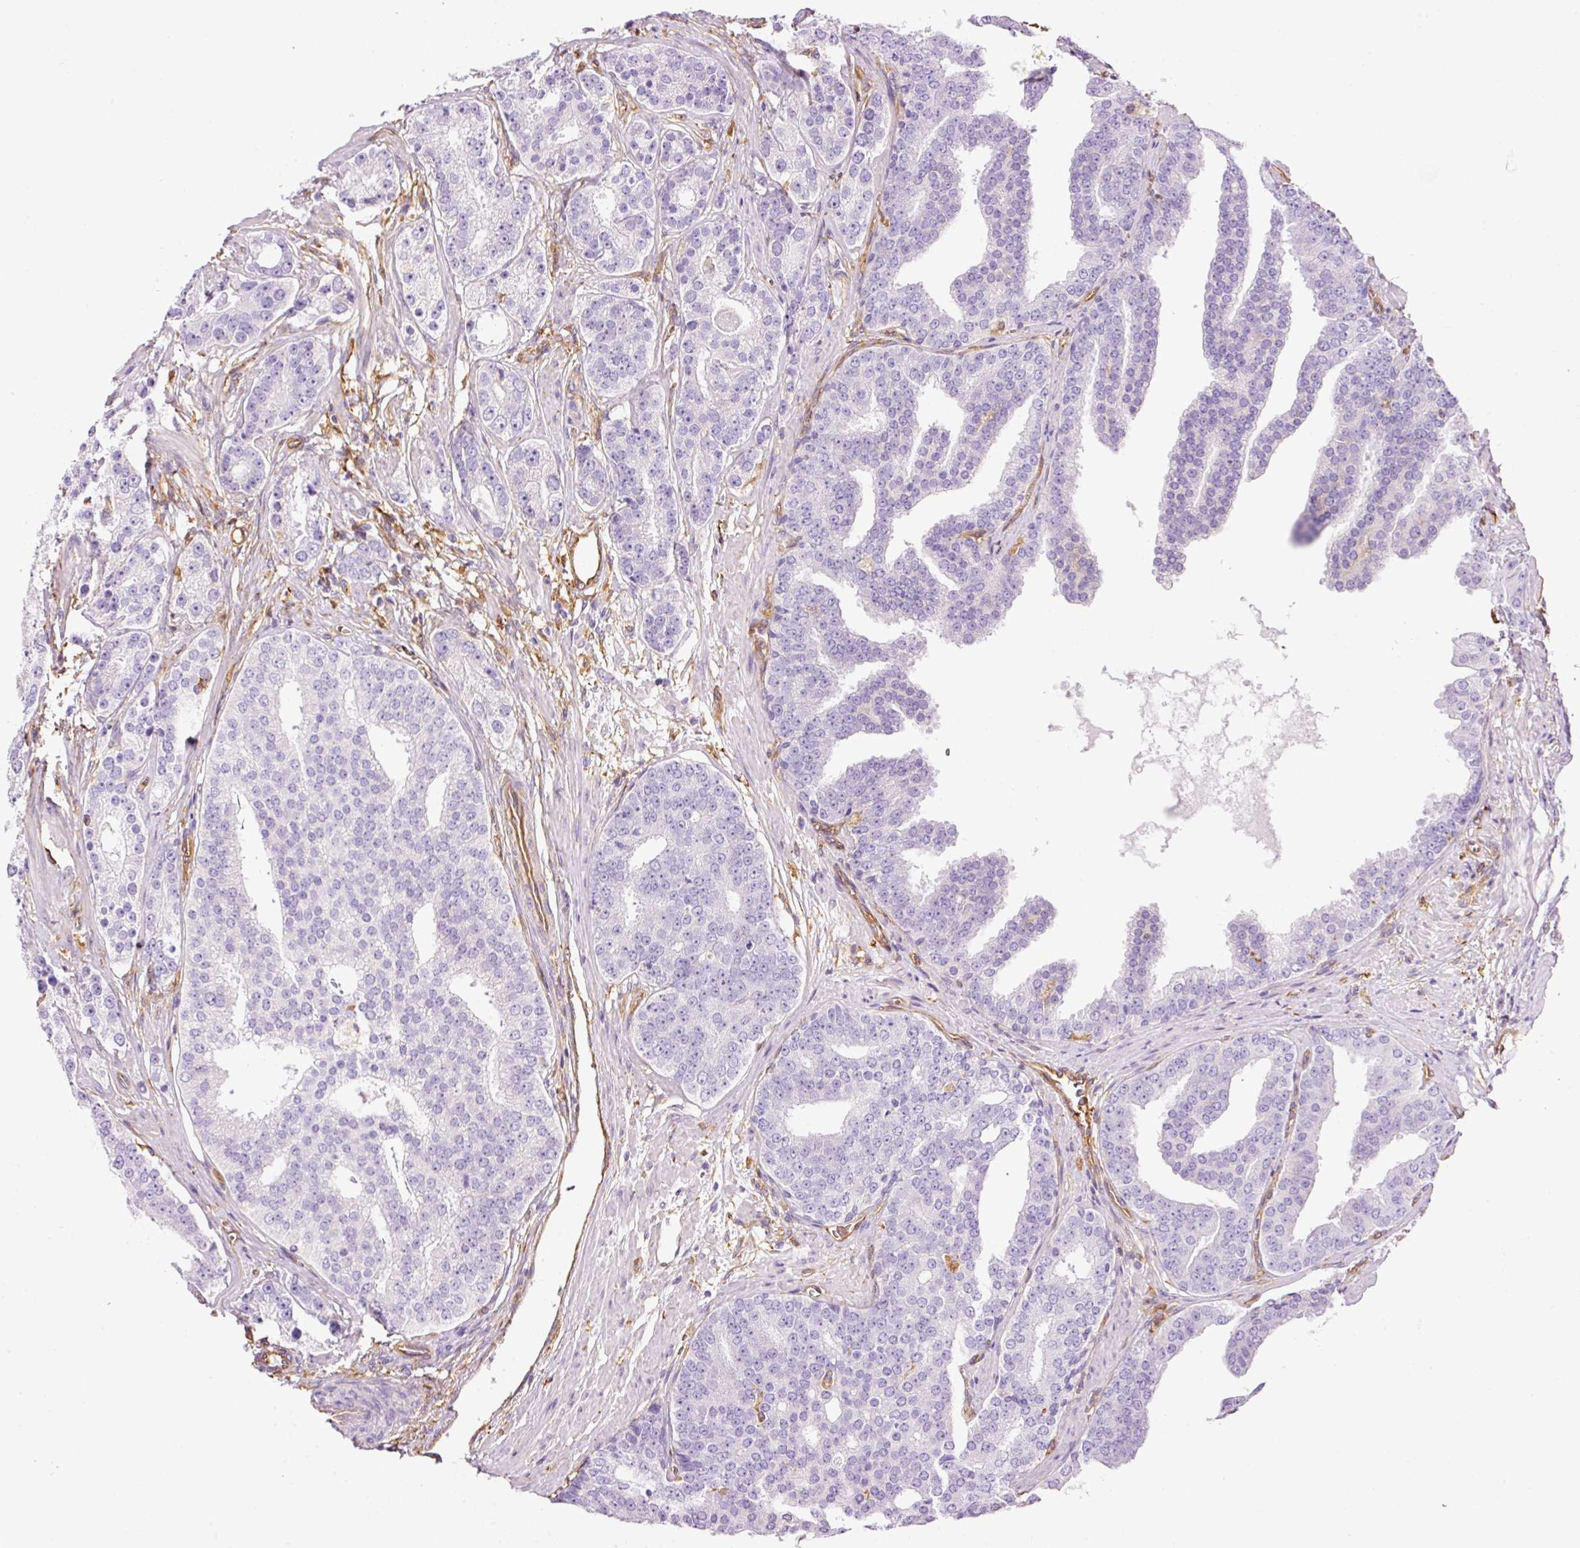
{"staining": {"intensity": "negative", "quantity": "none", "location": "none"}, "tissue": "prostate cancer", "cell_type": "Tumor cells", "image_type": "cancer", "snomed": [{"axis": "morphology", "description": "Adenocarcinoma, High grade"}, {"axis": "topography", "description": "Prostate"}], "caption": "A high-resolution image shows immunohistochemistry staining of prostate cancer, which displays no significant staining in tumor cells.", "gene": "IL10RB", "patient": {"sex": "male", "age": 71}}